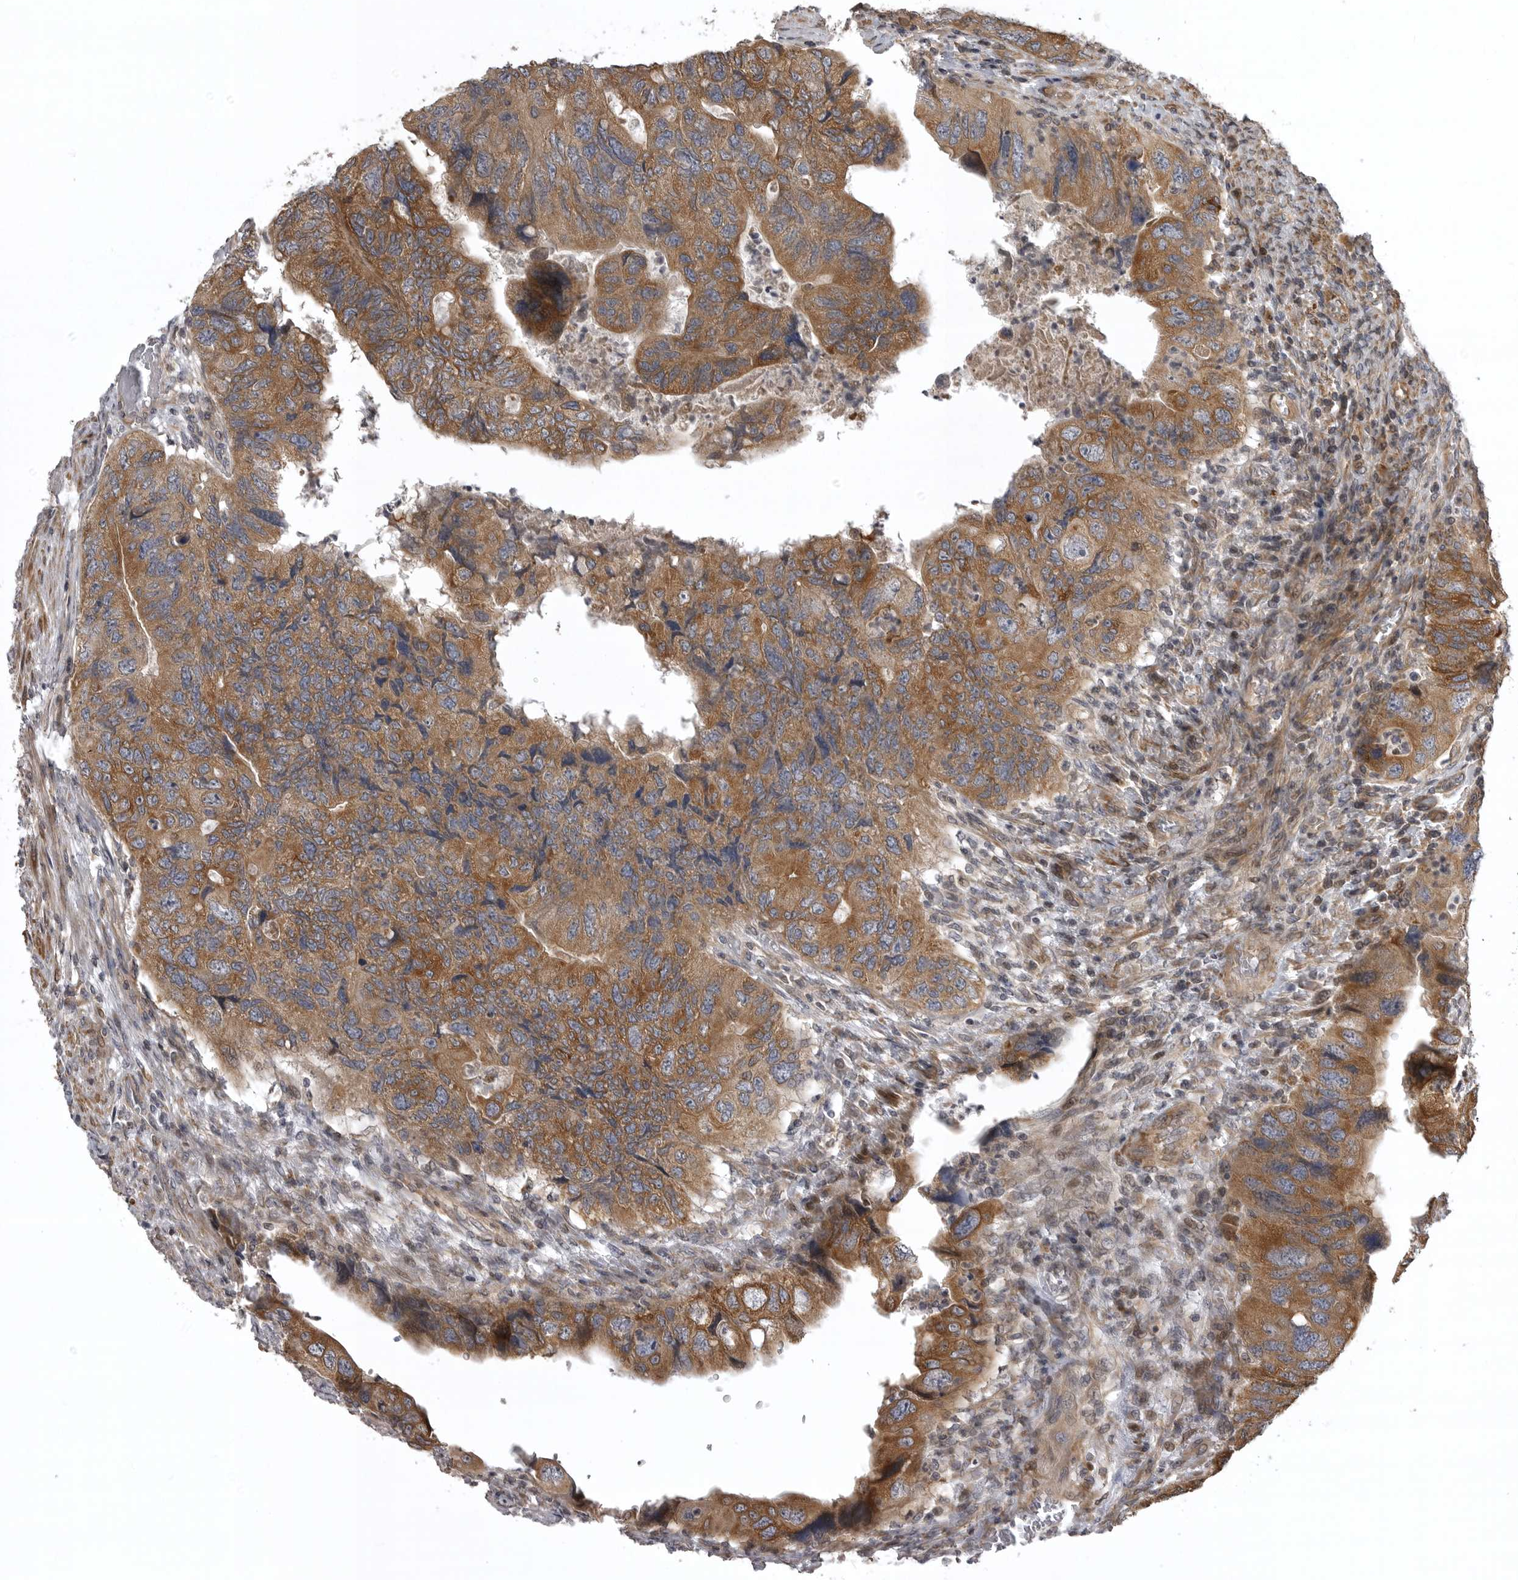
{"staining": {"intensity": "moderate", "quantity": ">75%", "location": "cytoplasmic/membranous"}, "tissue": "colorectal cancer", "cell_type": "Tumor cells", "image_type": "cancer", "snomed": [{"axis": "morphology", "description": "Adenocarcinoma, NOS"}, {"axis": "topography", "description": "Rectum"}], "caption": "Immunohistochemical staining of colorectal cancer (adenocarcinoma) demonstrates medium levels of moderate cytoplasmic/membranous expression in approximately >75% of tumor cells.", "gene": "ZNRF1", "patient": {"sex": "male", "age": 63}}